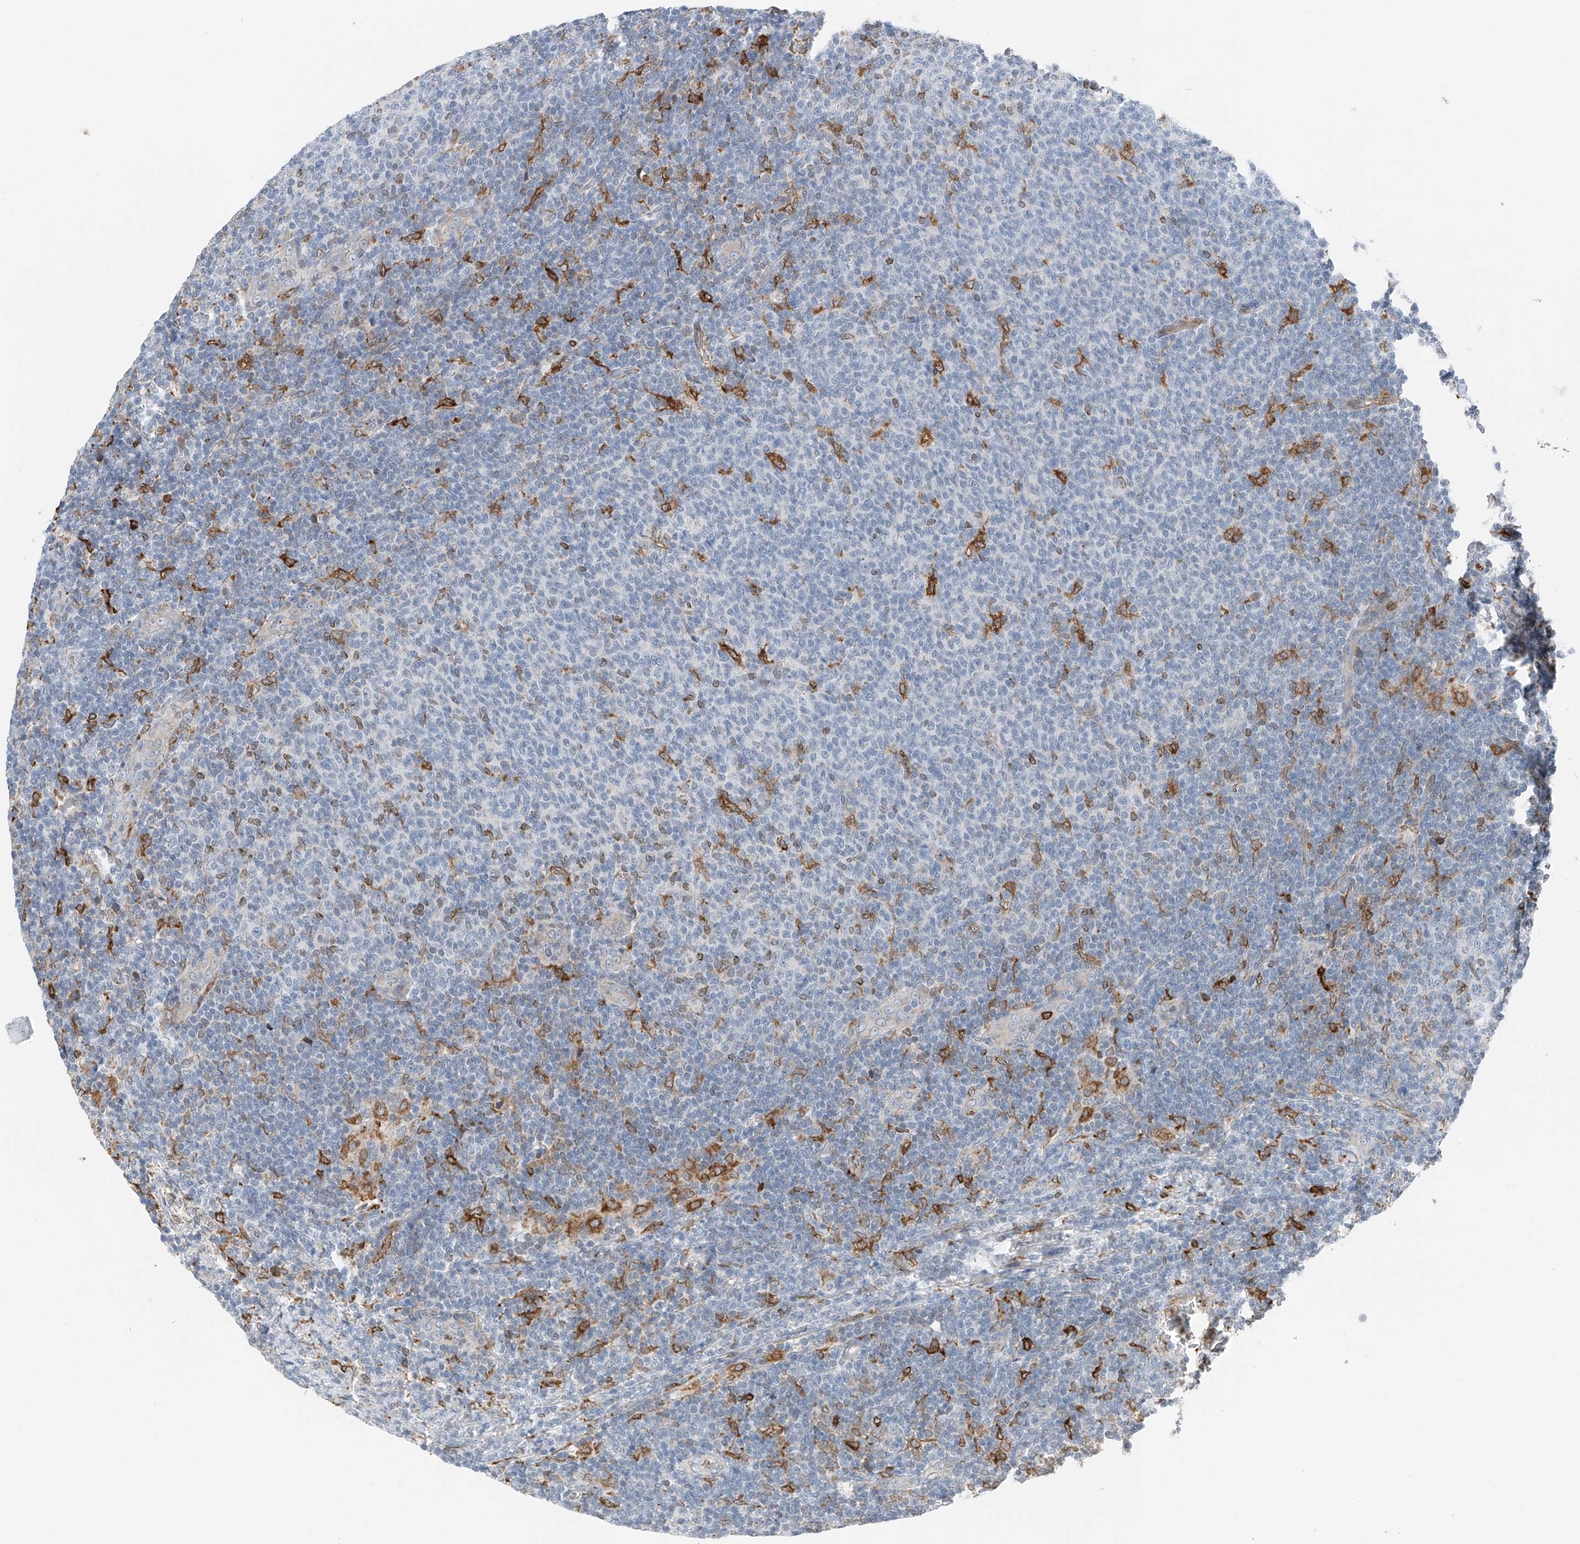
{"staining": {"intensity": "negative", "quantity": "none", "location": "none"}, "tissue": "lymphoma", "cell_type": "Tumor cells", "image_type": "cancer", "snomed": [{"axis": "morphology", "description": "Malignant lymphoma, non-Hodgkin's type, Low grade"}, {"axis": "topography", "description": "Lymph node"}], "caption": "The micrograph displays no staining of tumor cells in low-grade malignant lymphoma, non-Hodgkin's type.", "gene": "TBXAS1", "patient": {"sex": "male", "age": 66}}